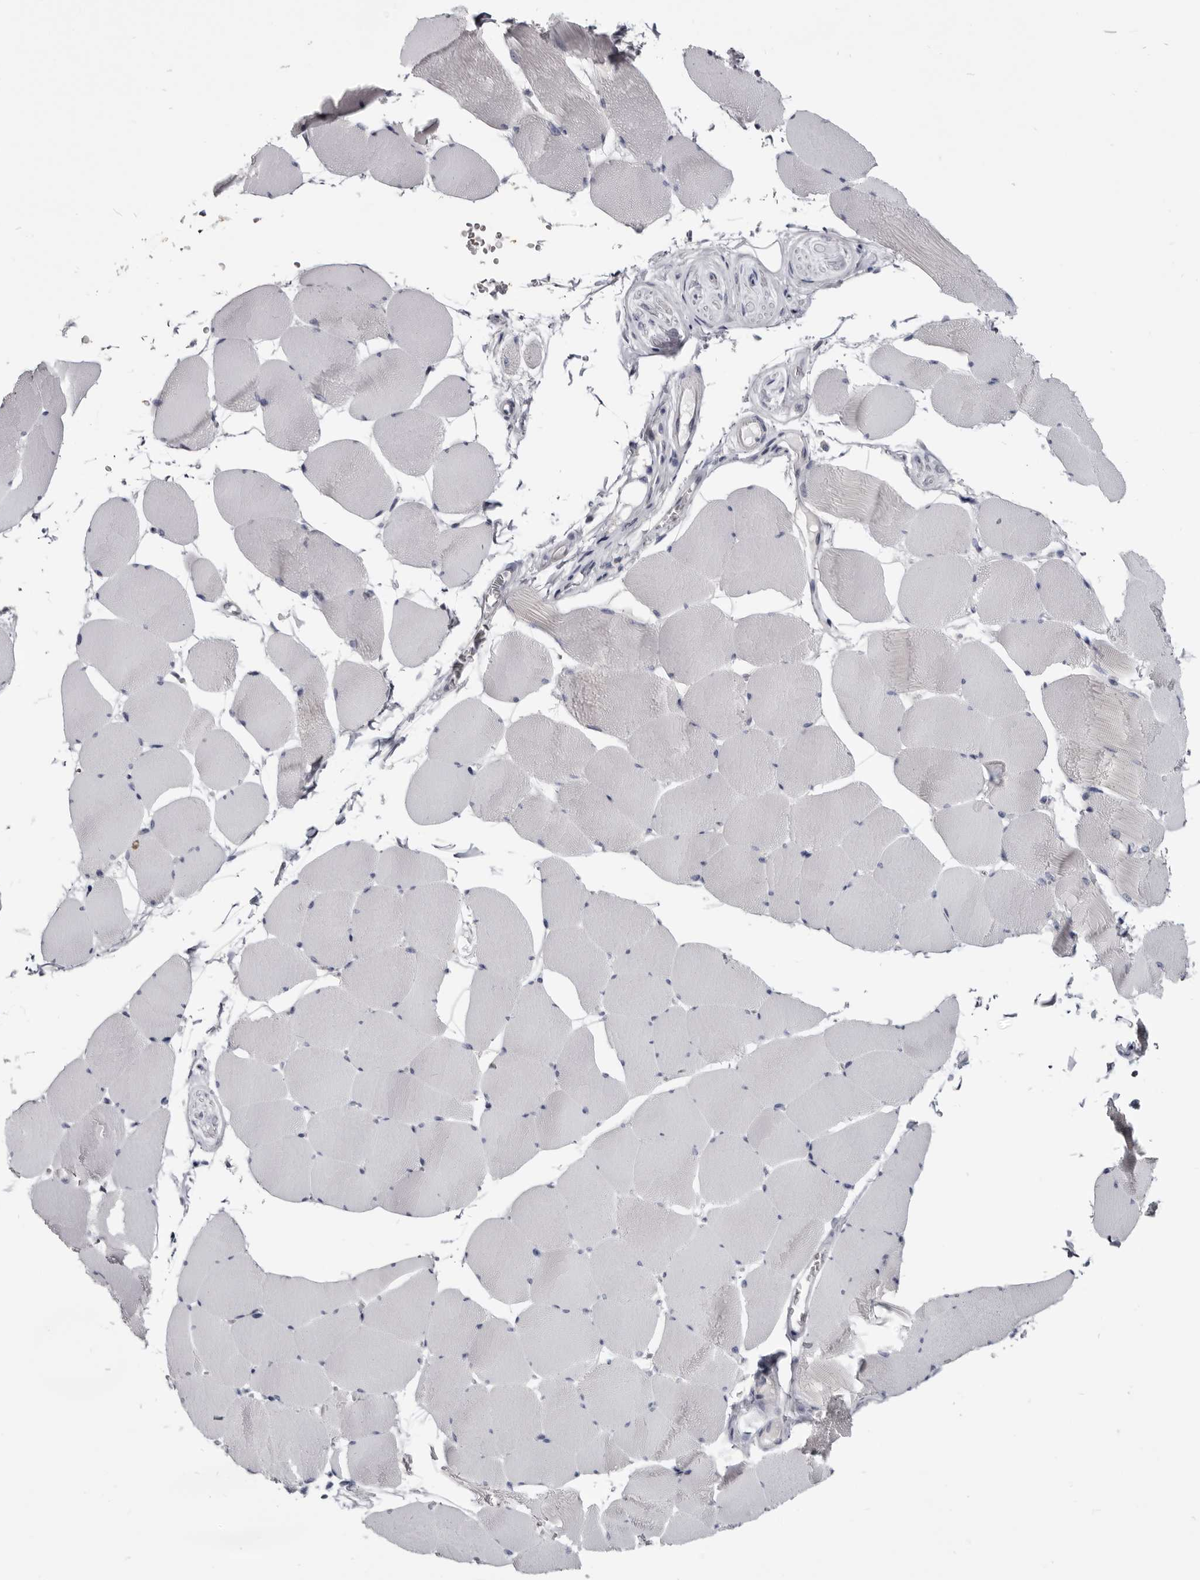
{"staining": {"intensity": "negative", "quantity": "none", "location": "none"}, "tissue": "skeletal muscle", "cell_type": "Myocytes", "image_type": "normal", "snomed": [{"axis": "morphology", "description": "Normal tissue, NOS"}, {"axis": "topography", "description": "Skeletal muscle"}], "caption": "This is a image of immunohistochemistry (IHC) staining of unremarkable skeletal muscle, which shows no staining in myocytes. Brightfield microscopy of immunohistochemistry (IHC) stained with DAB (brown) and hematoxylin (blue), captured at high magnification.", "gene": "CGN", "patient": {"sex": "male", "age": 62}}